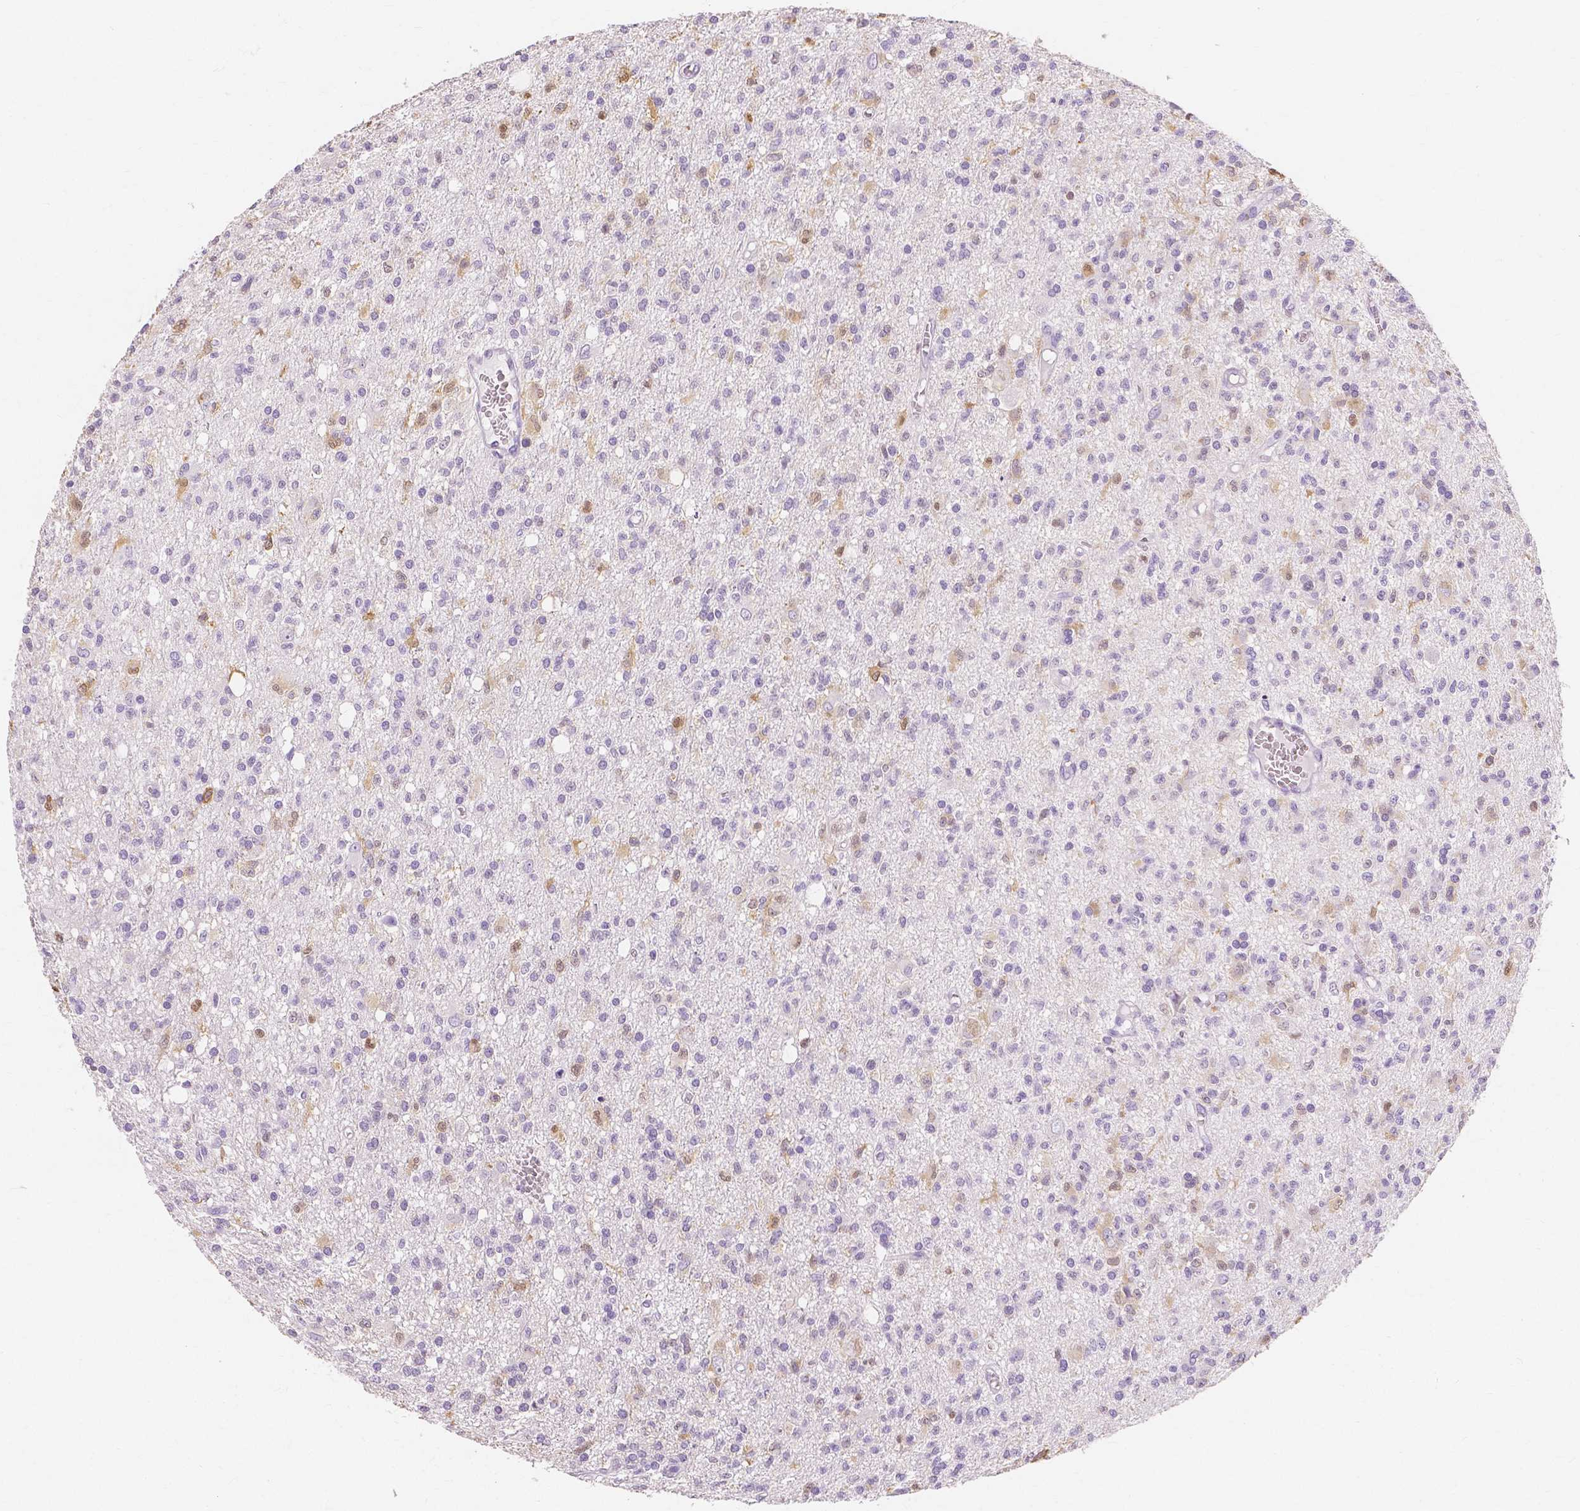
{"staining": {"intensity": "negative", "quantity": "none", "location": "none"}, "tissue": "glioma", "cell_type": "Tumor cells", "image_type": "cancer", "snomed": [{"axis": "morphology", "description": "Glioma, malignant, Low grade"}, {"axis": "topography", "description": "Brain"}], "caption": "The immunohistochemistry (IHC) image has no significant positivity in tumor cells of glioma tissue.", "gene": "MUC12", "patient": {"sex": "male", "age": 64}}